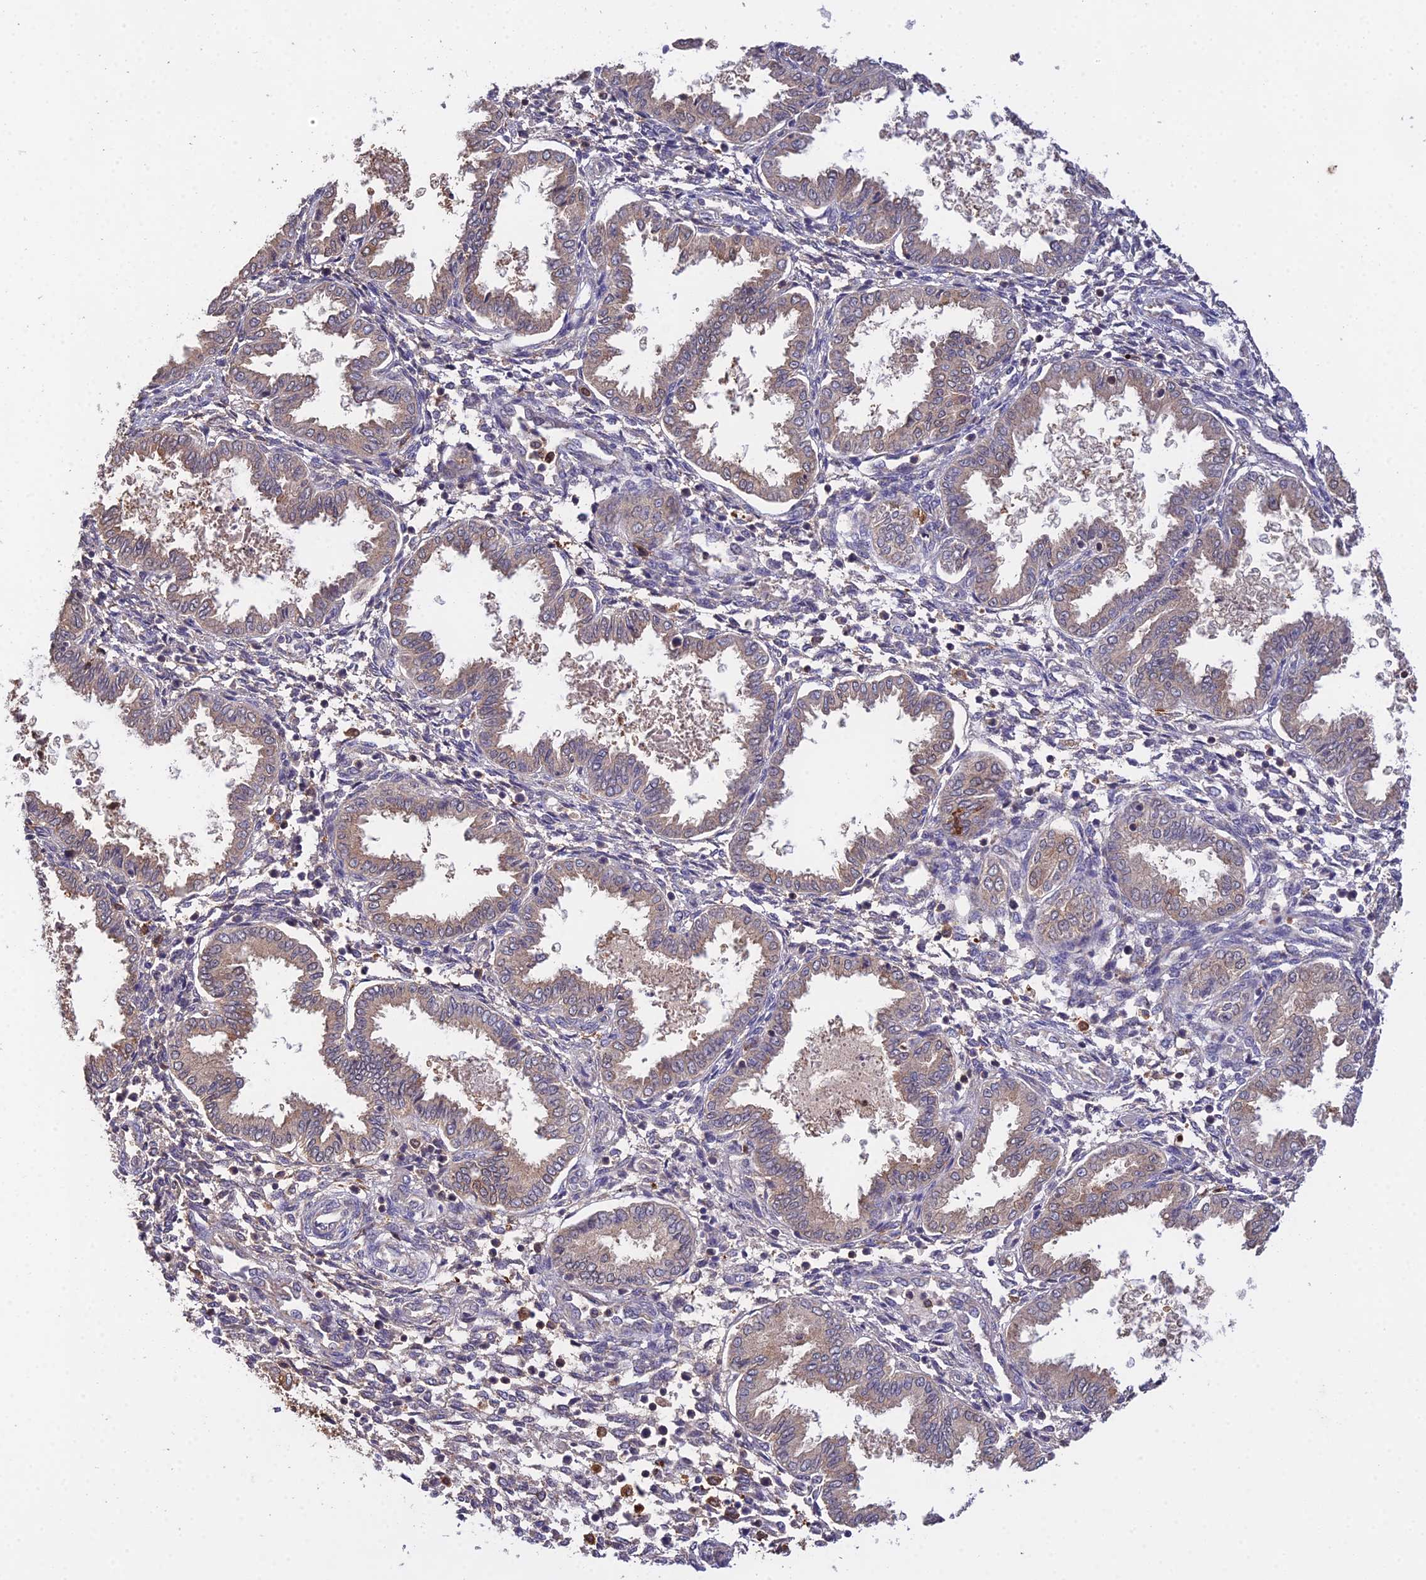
{"staining": {"intensity": "negative", "quantity": "none", "location": "none"}, "tissue": "endometrium", "cell_type": "Cells in endometrial stroma", "image_type": "normal", "snomed": [{"axis": "morphology", "description": "Normal tissue, NOS"}, {"axis": "topography", "description": "Endometrium"}], "caption": "High power microscopy micrograph of an IHC histopathology image of unremarkable endometrium, revealing no significant positivity in cells in endometrial stroma. Nuclei are stained in blue.", "gene": "FBP1", "patient": {"sex": "female", "age": 33}}